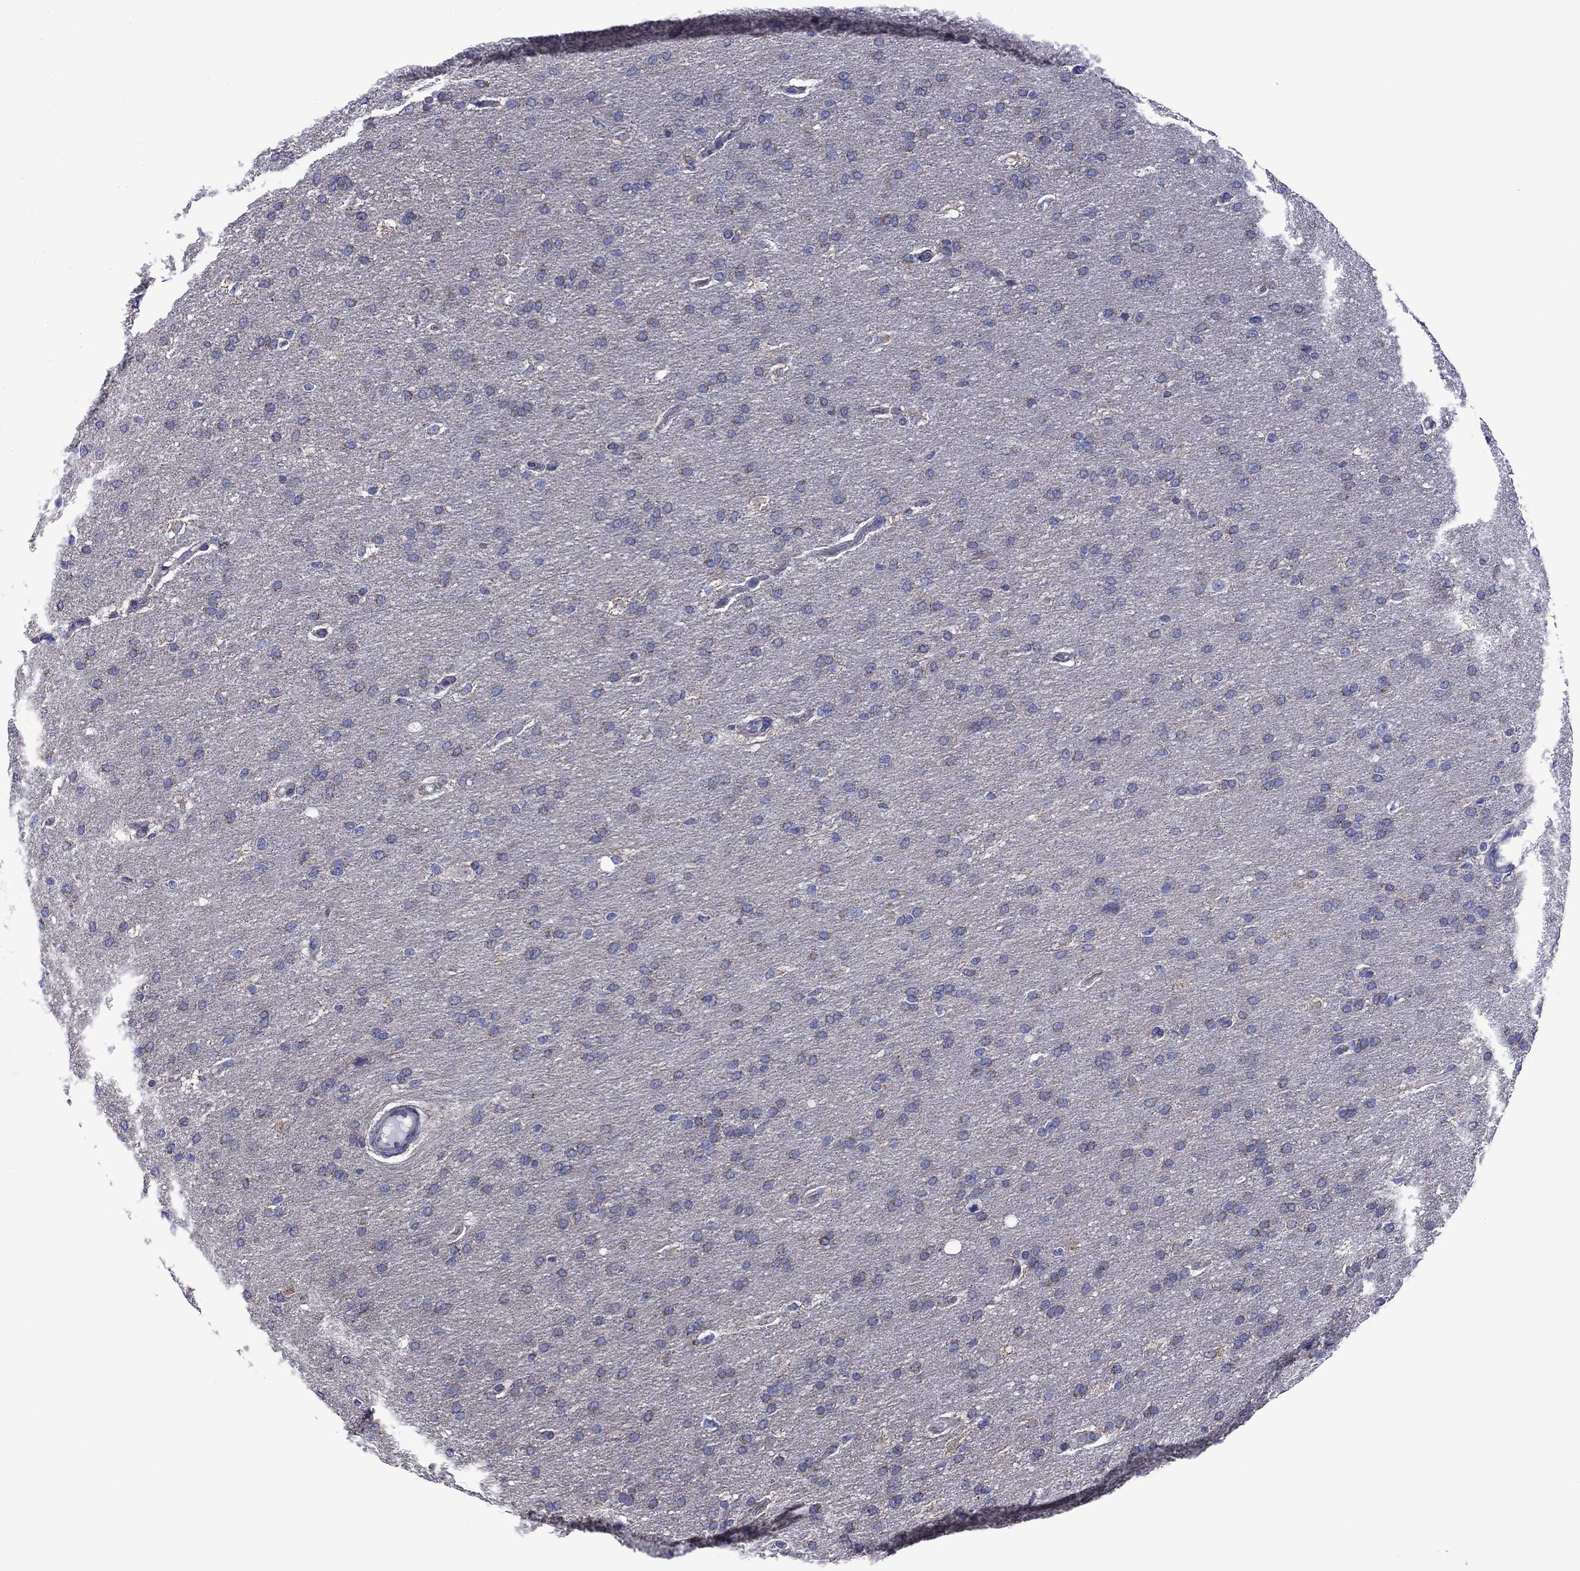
{"staining": {"intensity": "weak", "quantity": "<25%", "location": "cytoplasmic/membranous"}, "tissue": "glioma", "cell_type": "Tumor cells", "image_type": "cancer", "snomed": [{"axis": "morphology", "description": "Glioma, malignant, Low grade"}, {"axis": "topography", "description": "Brain"}], "caption": "Immunohistochemistry (IHC) image of human malignant low-grade glioma stained for a protein (brown), which reveals no expression in tumor cells.", "gene": "ACADSB", "patient": {"sex": "female", "age": 37}}